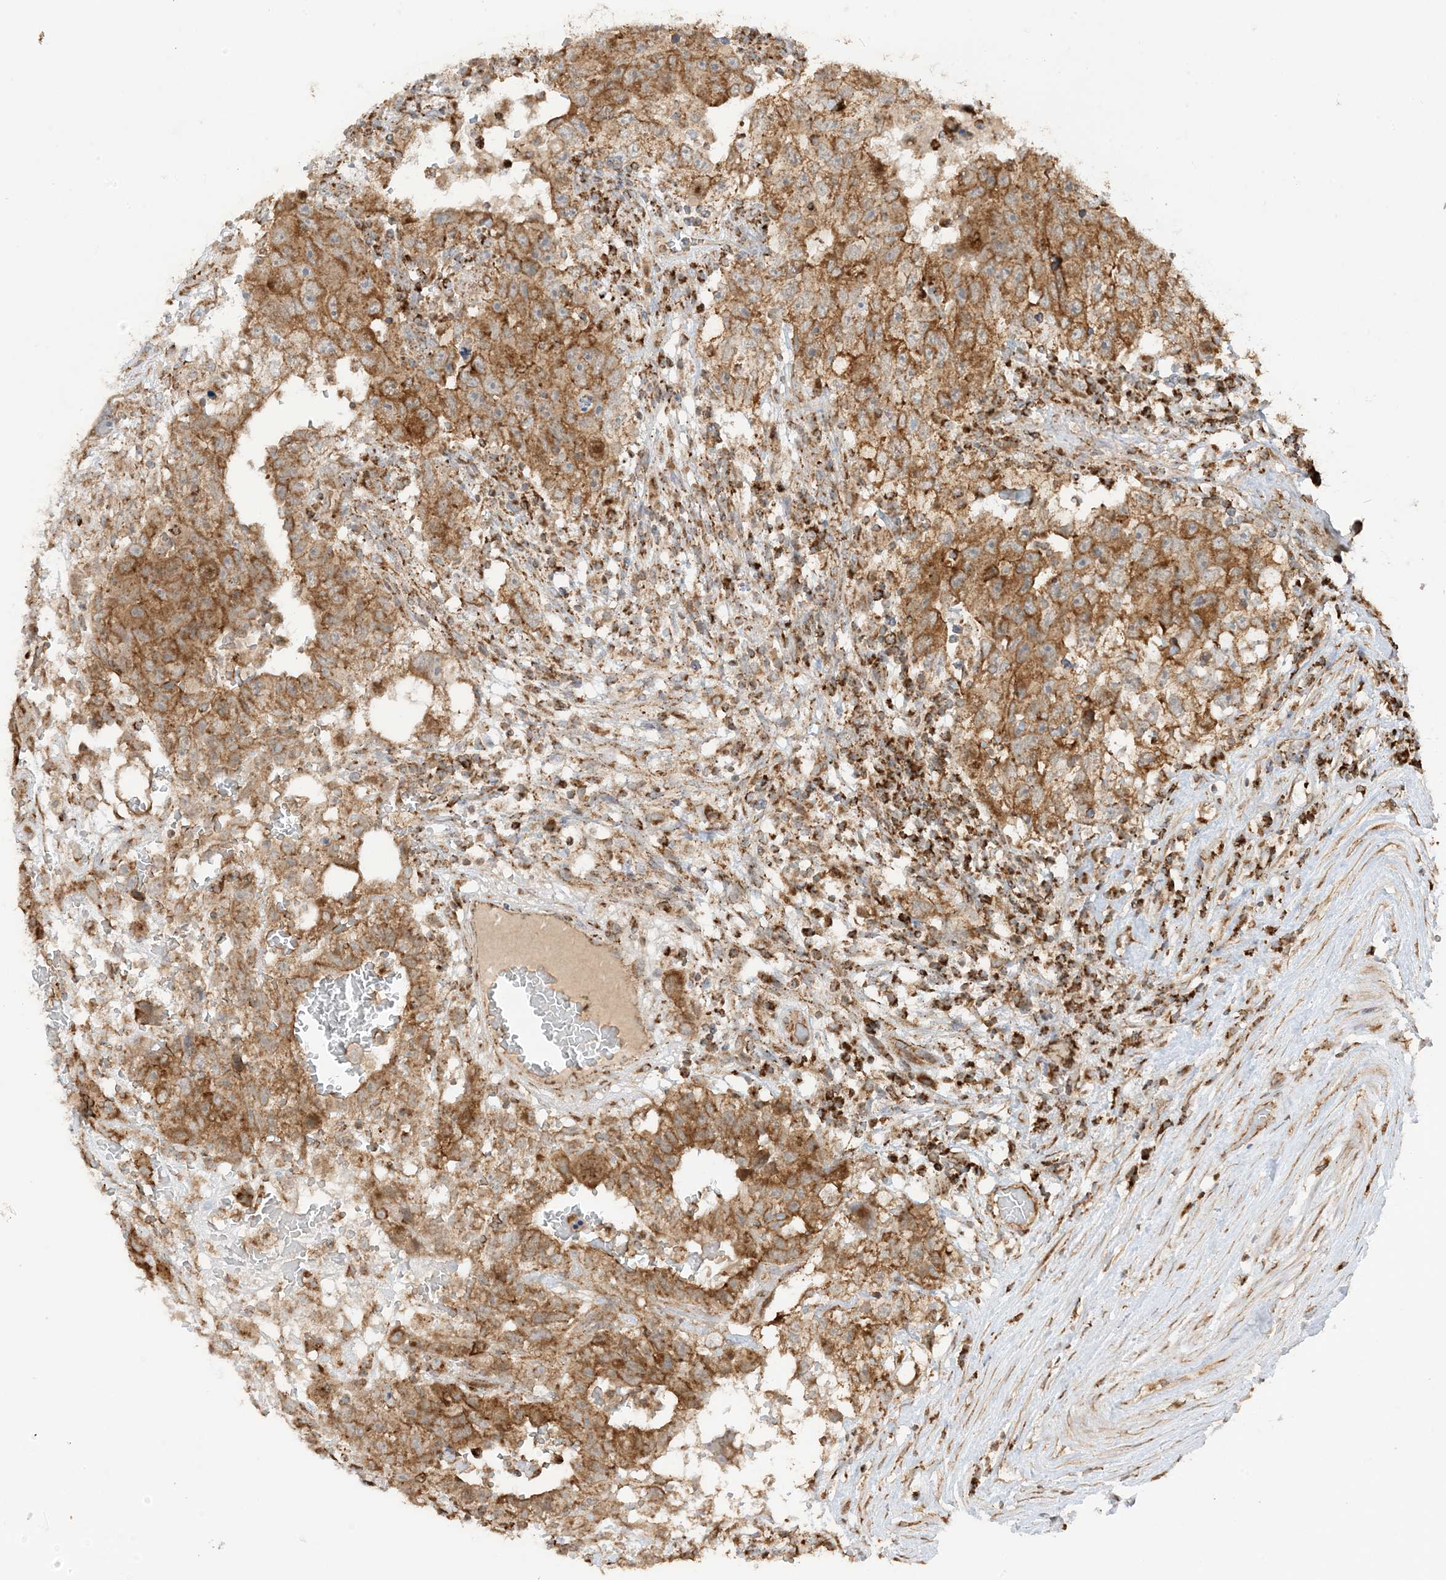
{"staining": {"intensity": "strong", "quantity": ">75%", "location": "cytoplasmic/membranous"}, "tissue": "testis cancer", "cell_type": "Tumor cells", "image_type": "cancer", "snomed": [{"axis": "morphology", "description": "Carcinoma, Embryonal, NOS"}, {"axis": "topography", "description": "Testis"}], "caption": "Immunohistochemical staining of human testis cancer (embryonal carcinoma) displays high levels of strong cytoplasmic/membranous protein expression in about >75% of tumor cells.", "gene": "N4BP3", "patient": {"sex": "male", "age": 26}}